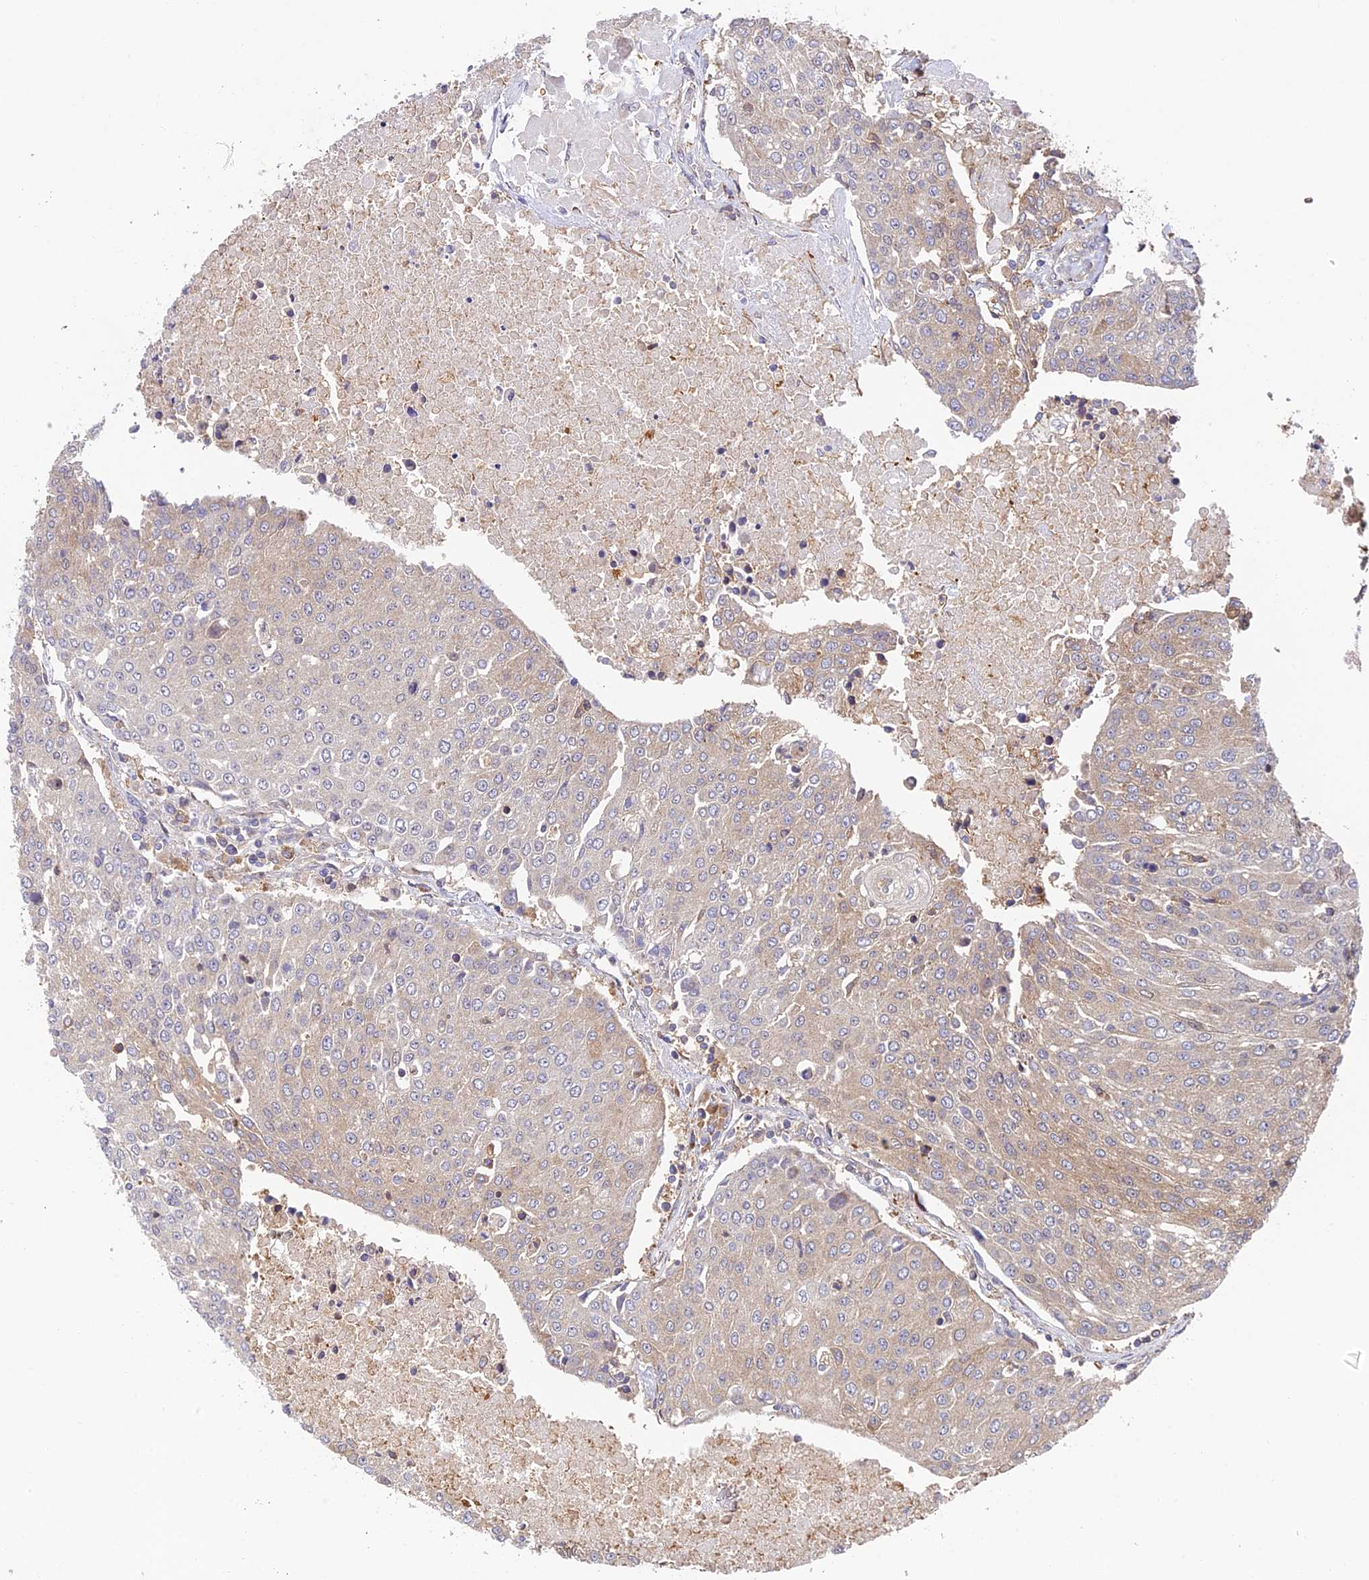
{"staining": {"intensity": "negative", "quantity": "none", "location": "none"}, "tissue": "urothelial cancer", "cell_type": "Tumor cells", "image_type": "cancer", "snomed": [{"axis": "morphology", "description": "Urothelial carcinoma, High grade"}, {"axis": "topography", "description": "Urinary bladder"}], "caption": "The immunohistochemistry (IHC) histopathology image has no significant staining in tumor cells of urothelial cancer tissue.", "gene": "IPO5", "patient": {"sex": "female", "age": 85}}